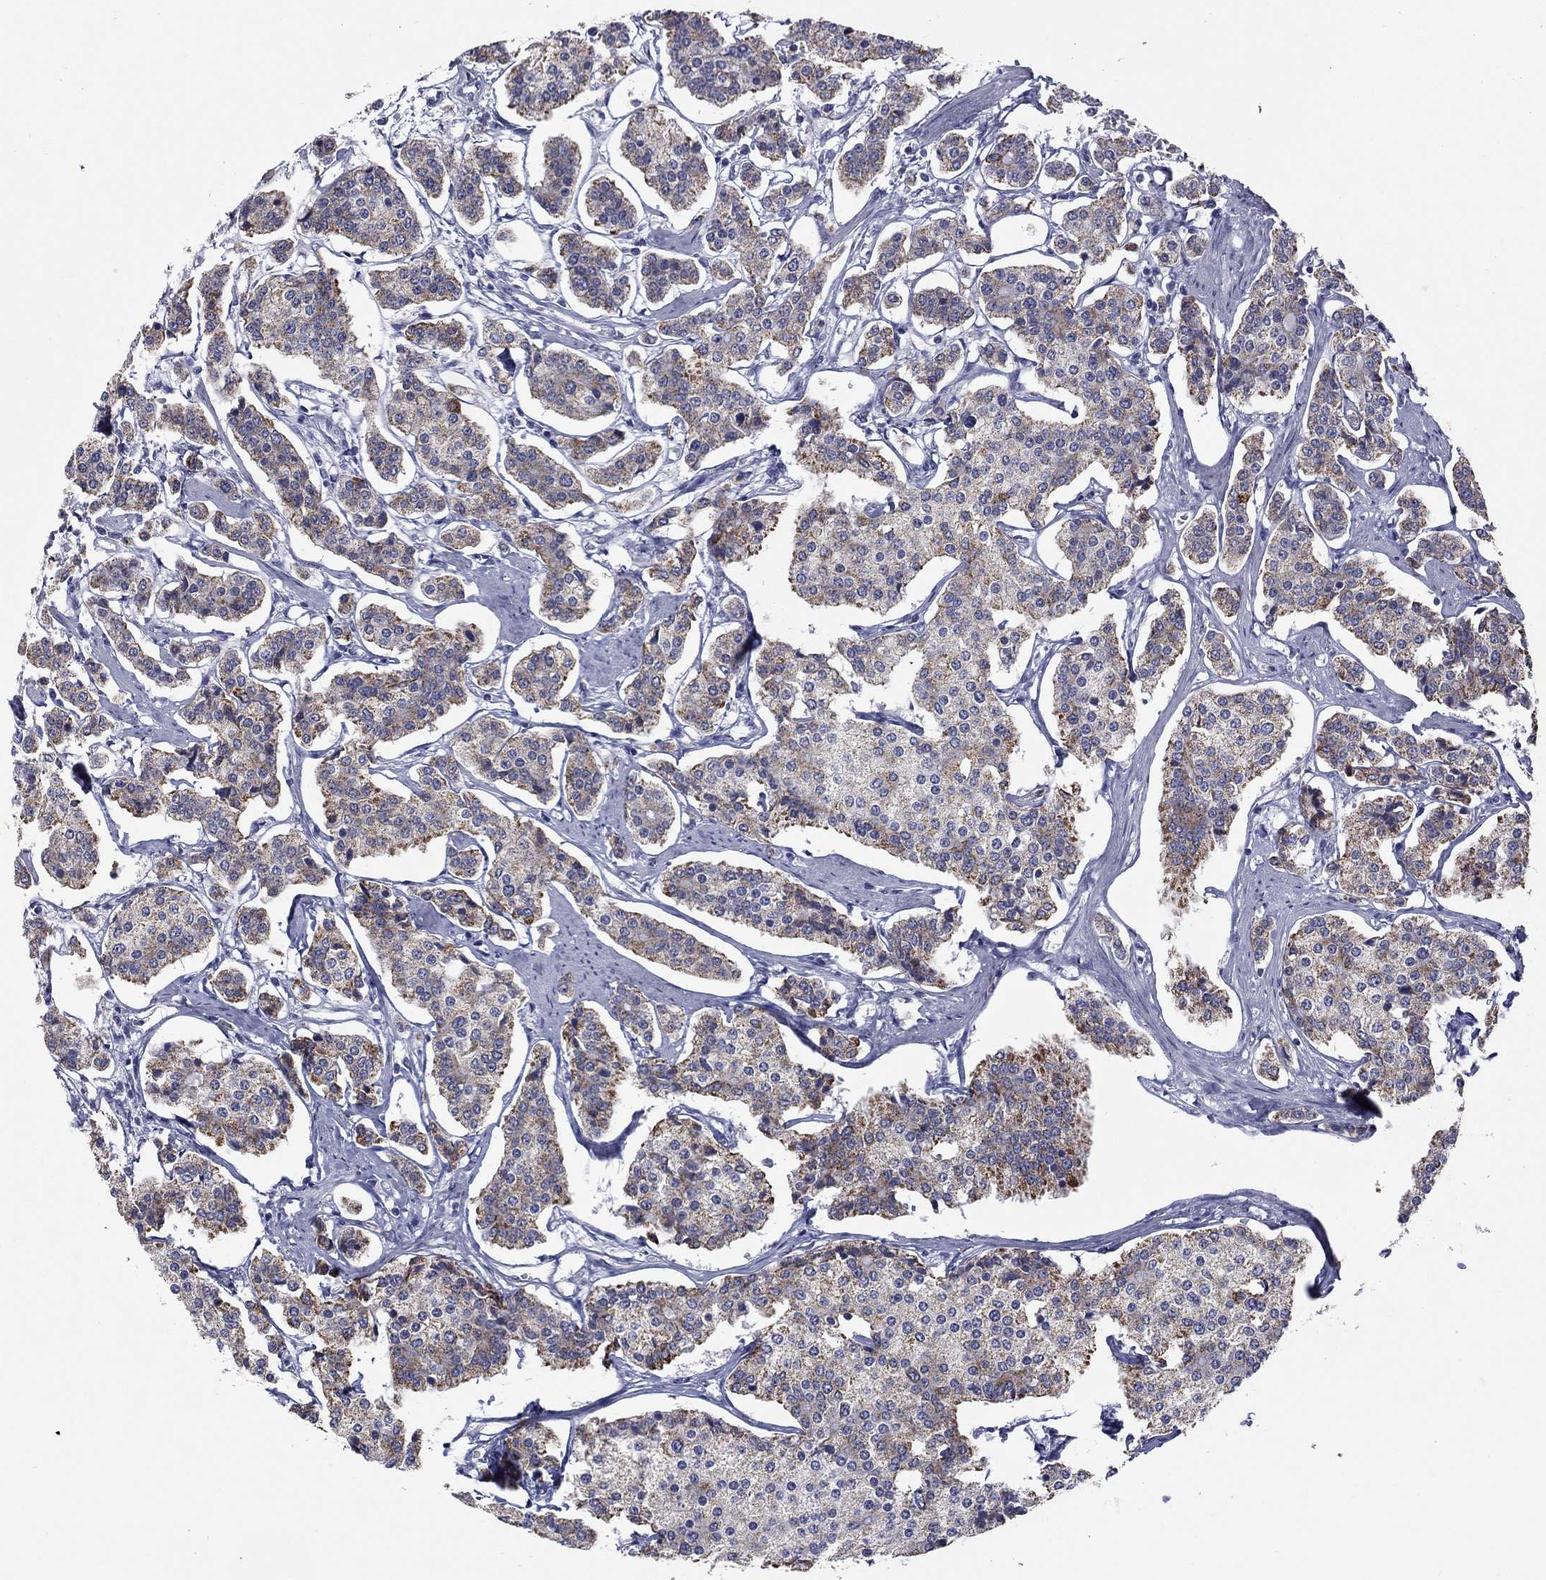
{"staining": {"intensity": "strong", "quantity": "<25%", "location": "cytoplasmic/membranous"}, "tissue": "carcinoid", "cell_type": "Tumor cells", "image_type": "cancer", "snomed": [{"axis": "morphology", "description": "Carcinoid, malignant, NOS"}, {"axis": "topography", "description": "Small intestine"}], "caption": "Human malignant carcinoid stained with a brown dye reveals strong cytoplasmic/membranous positive expression in approximately <25% of tumor cells.", "gene": "SHOC2", "patient": {"sex": "female", "age": 65}}